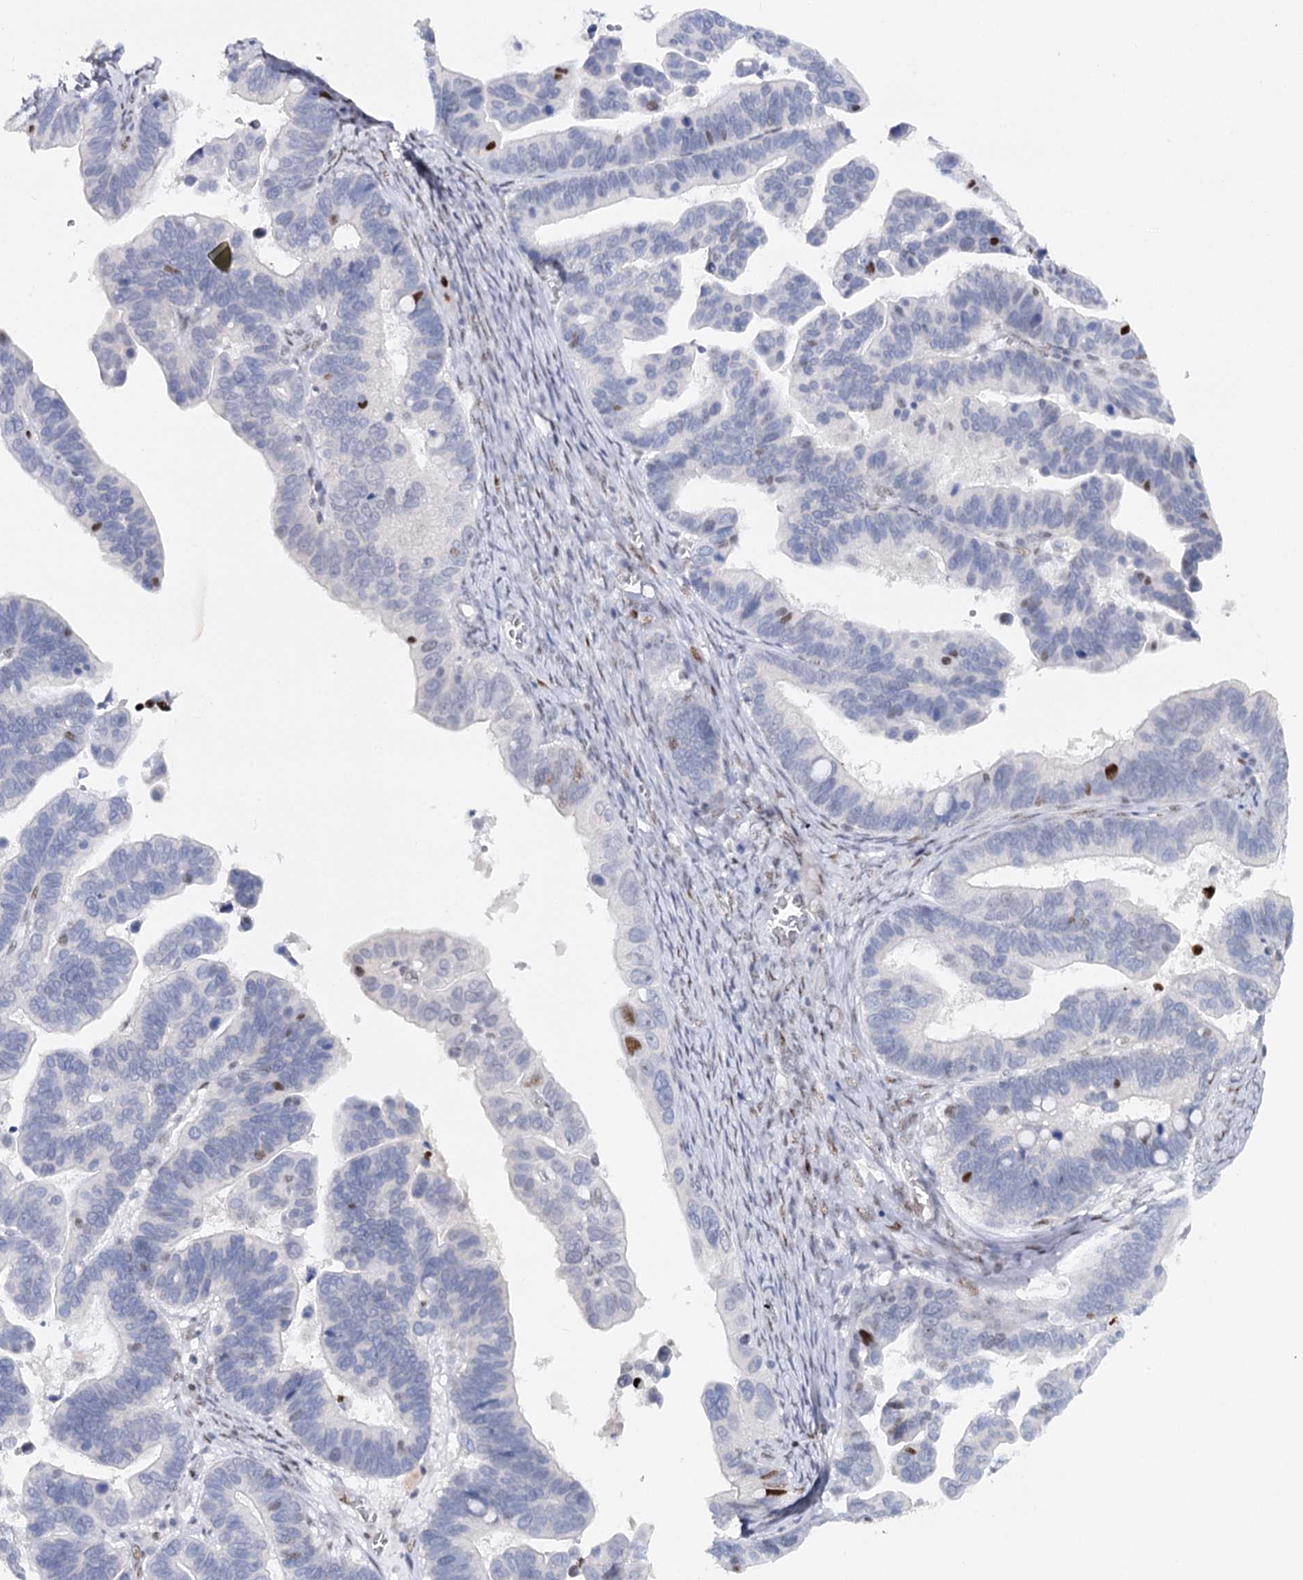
{"staining": {"intensity": "moderate", "quantity": "<25%", "location": "nuclear"}, "tissue": "ovarian cancer", "cell_type": "Tumor cells", "image_type": "cancer", "snomed": [{"axis": "morphology", "description": "Cystadenocarcinoma, serous, NOS"}, {"axis": "topography", "description": "Ovary"}], "caption": "Immunohistochemistry (IHC) of ovarian cancer shows low levels of moderate nuclear expression in approximately <25% of tumor cells.", "gene": "TP53", "patient": {"sex": "female", "age": 56}}